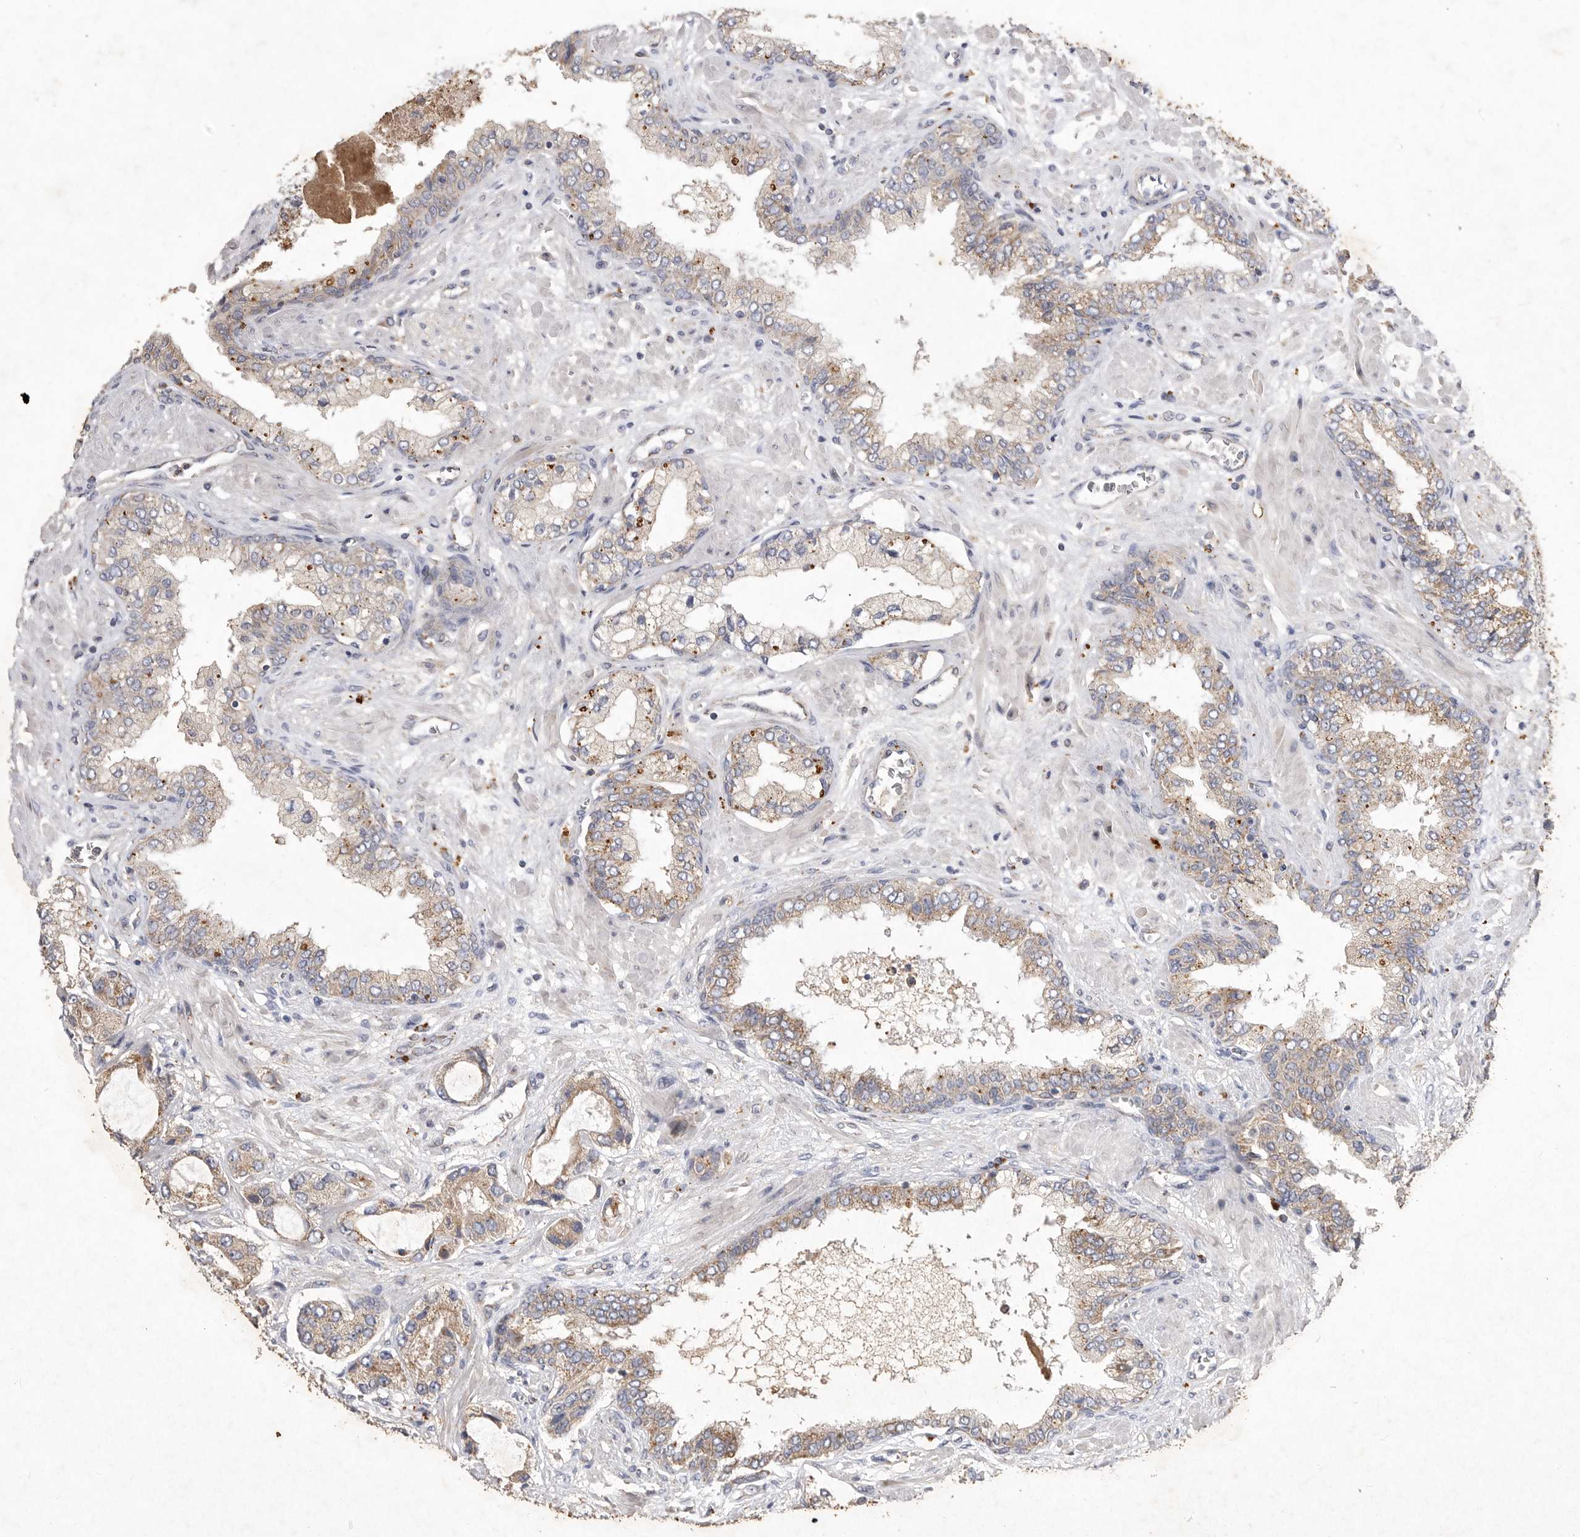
{"staining": {"intensity": "weak", "quantity": ">75%", "location": "cytoplasmic/membranous"}, "tissue": "prostate cancer", "cell_type": "Tumor cells", "image_type": "cancer", "snomed": [{"axis": "morphology", "description": "Normal tissue, NOS"}, {"axis": "morphology", "description": "Adenocarcinoma, High grade"}, {"axis": "topography", "description": "Prostate"}, {"axis": "topography", "description": "Peripheral nerve tissue"}], "caption": "Immunohistochemical staining of prostate adenocarcinoma (high-grade) exhibits weak cytoplasmic/membranous protein staining in approximately >75% of tumor cells. The protein is shown in brown color, while the nuclei are stained blue.", "gene": "MRPL41", "patient": {"sex": "male", "age": 59}}